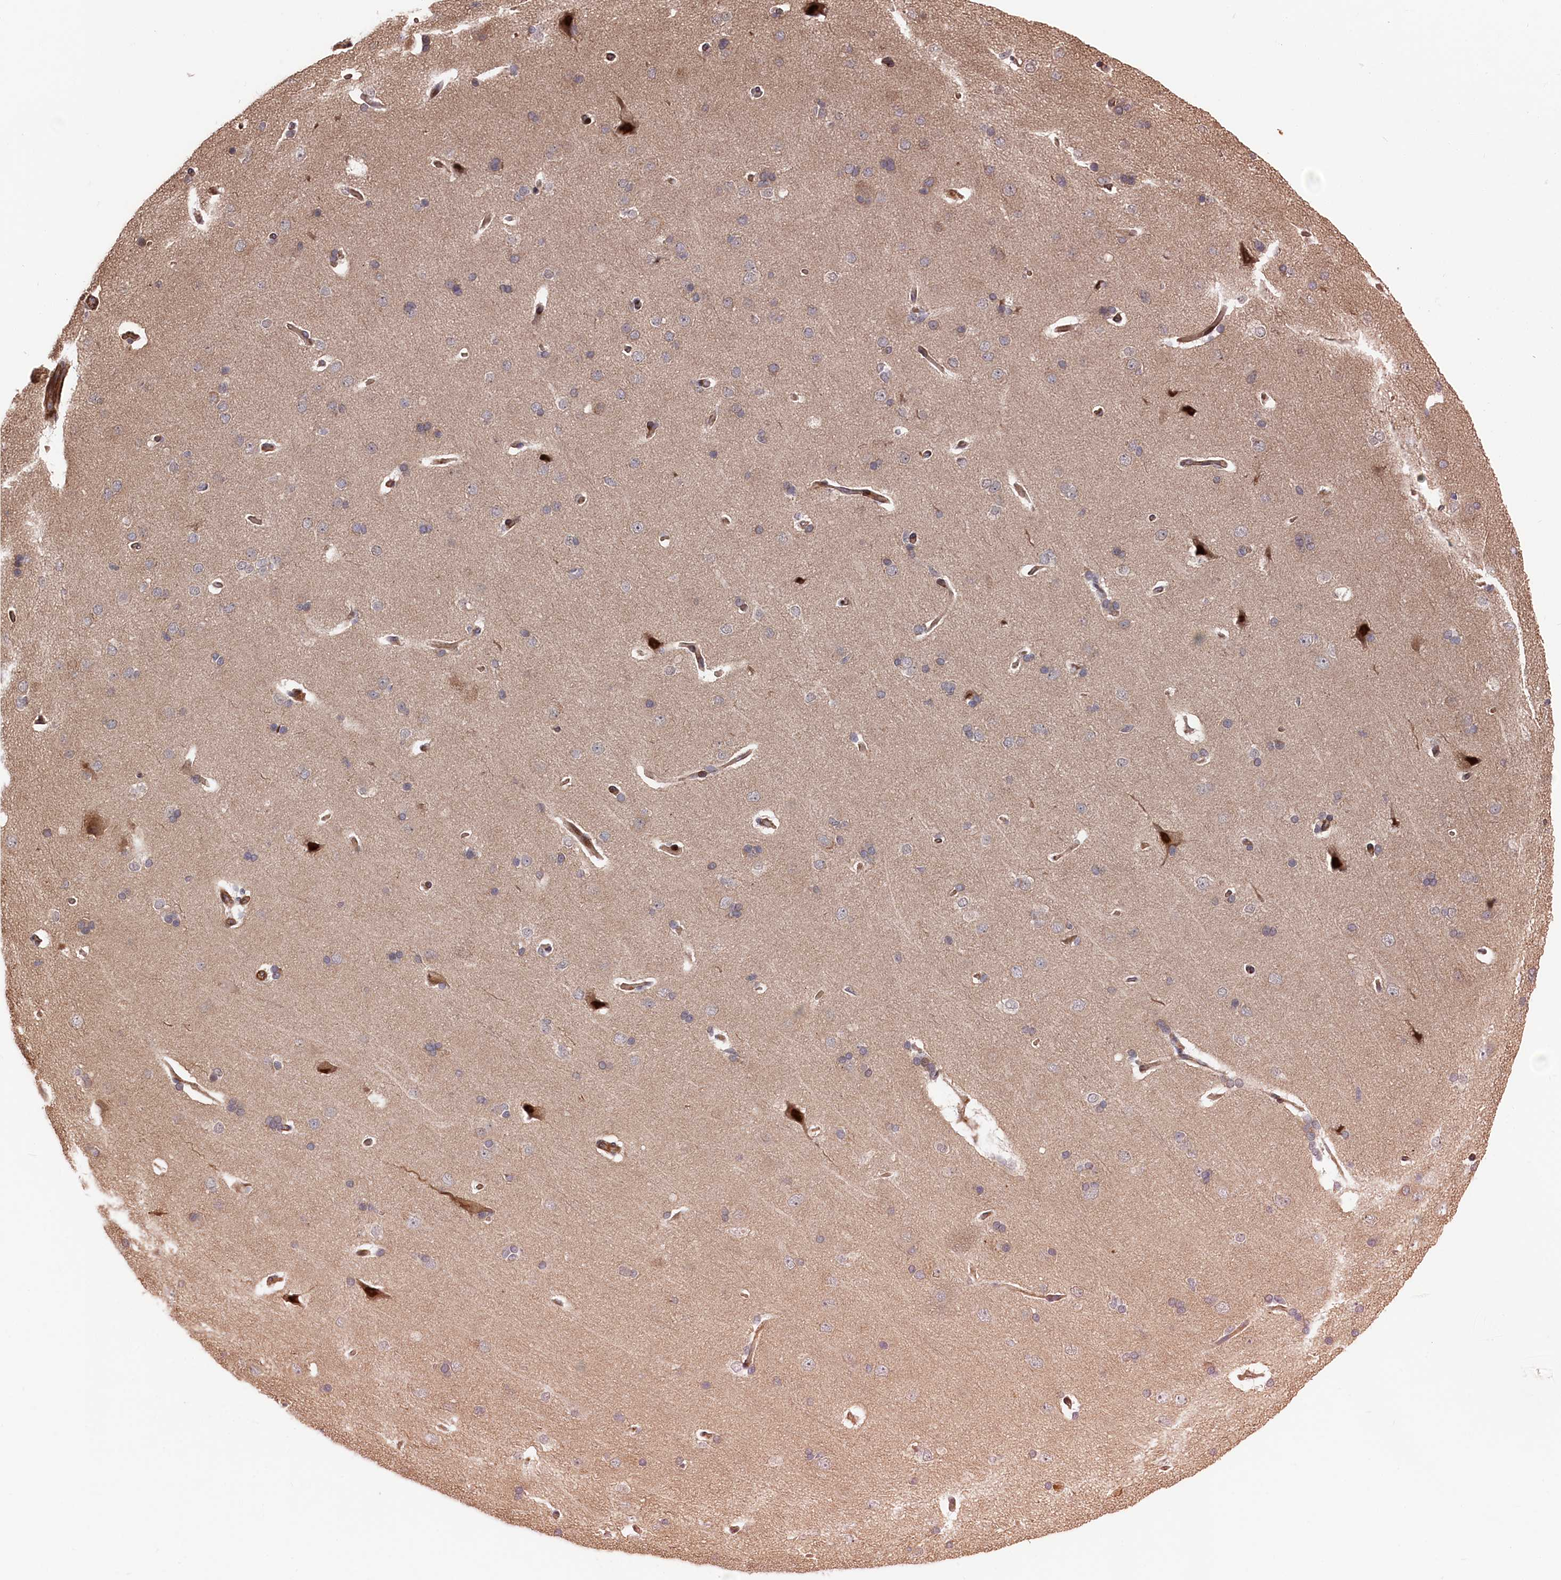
{"staining": {"intensity": "moderate", "quantity": ">75%", "location": "cytoplasmic/membranous"}, "tissue": "cerebral cortex", "cell_type": "Endothelial cells", "image_type": "normal", "snomed": [{"axis": "morphology", "description": "Normal tissue, NOS"}, {"axis": "topography", "description": "Cerebral cortex"}], "caption": "A high-resolution micrograph shows immunohistochemistry staining of benign cerebral cortex, which shows moderate cytoplasmic/membranous staining in approximately >75% of endothelial cells.", "gene": "TNKS1BP1", "patient": {"sex": "male", "age": 62}}